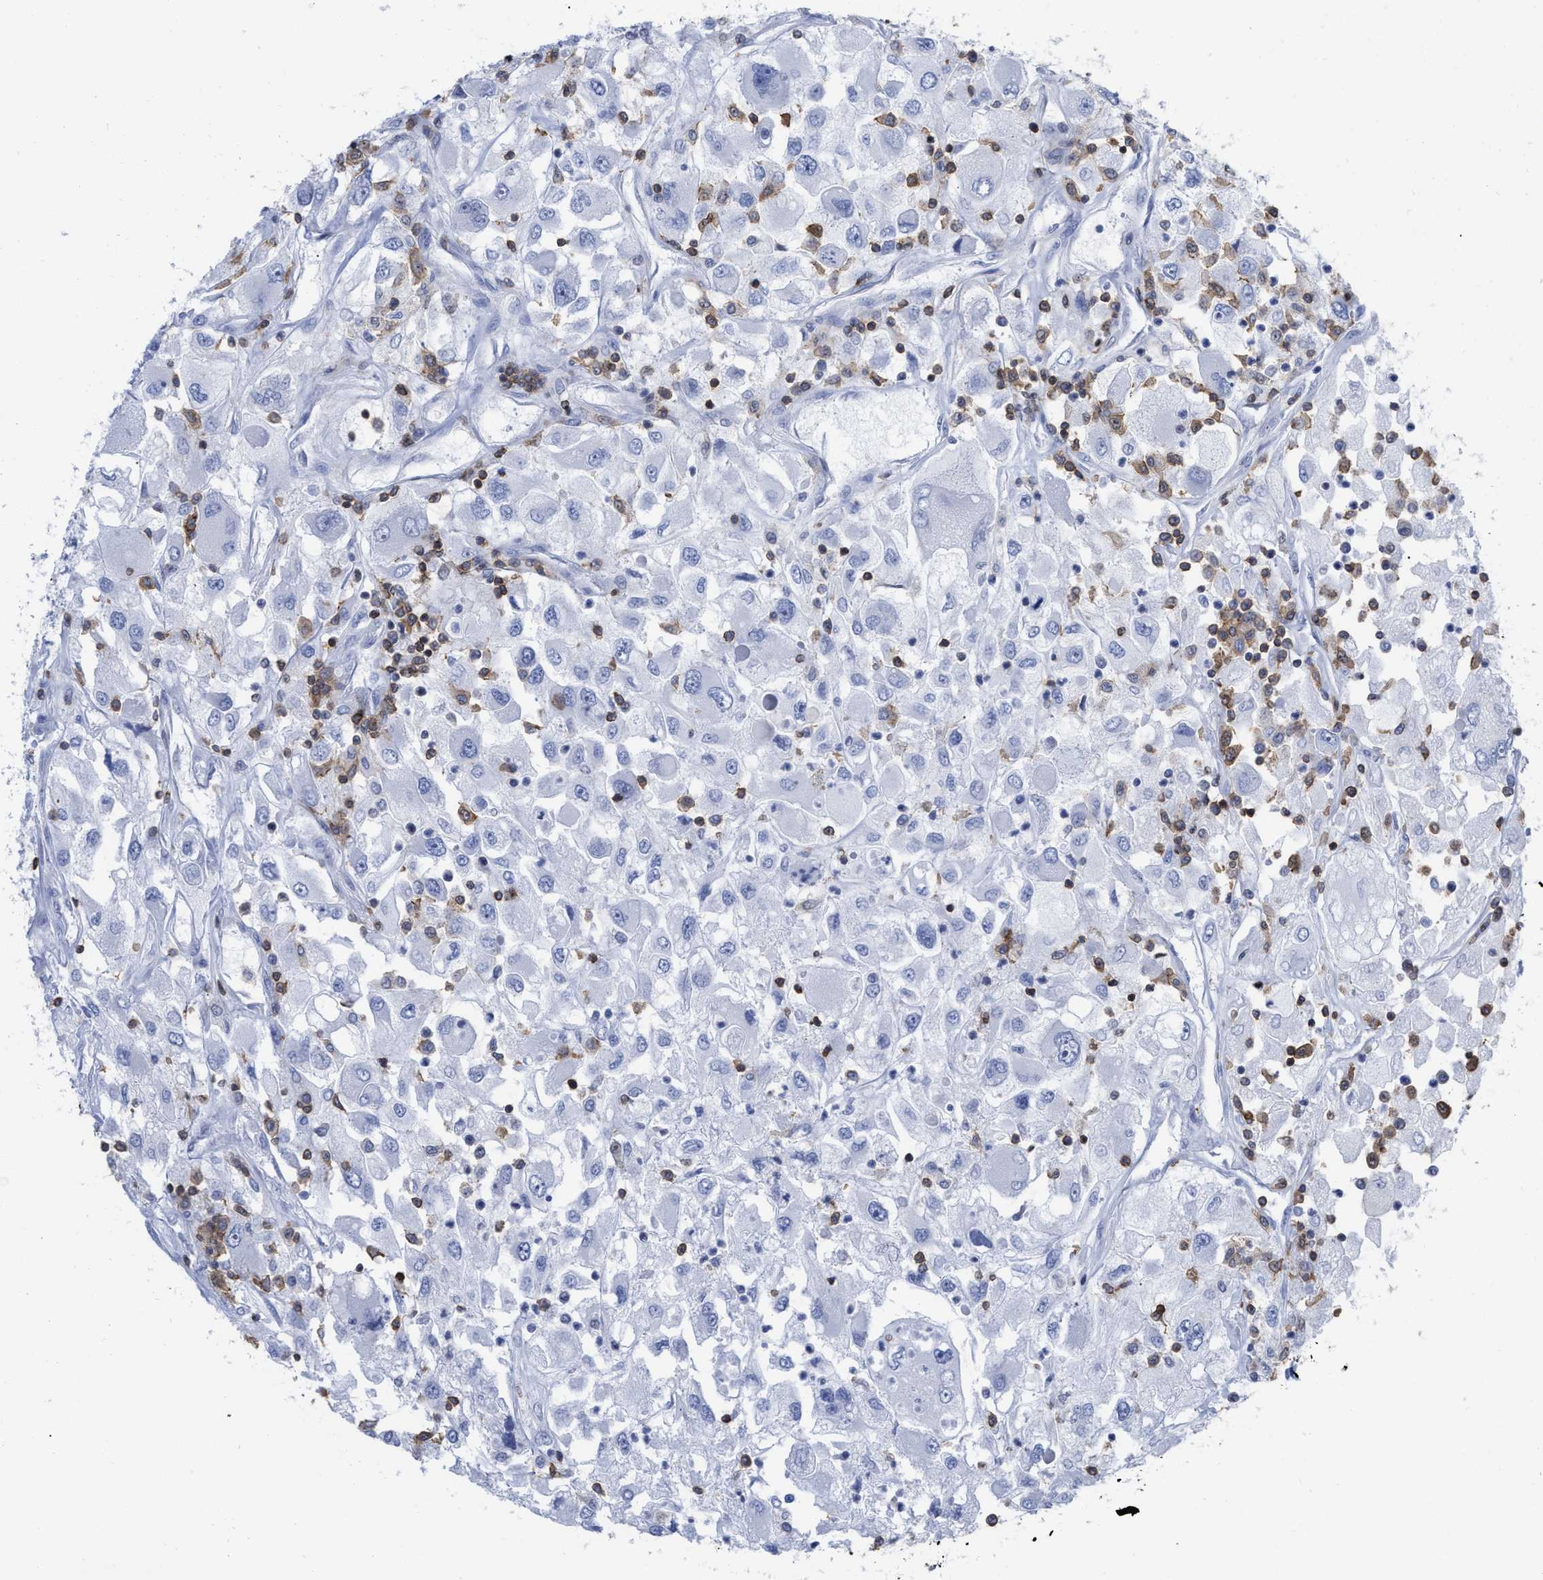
{"staining": {"intensity": "negative", "quantity": "none", "location": "none"}, "tissue": "renal cancer", "cell_type": "Tumor cells", "image_type": "cancer", "snomed": [{"axis": "morphology", "description": "Adenocarcinoma, NOS"}, {"axis": "topography", "description": "Kidney"}], "caption": "The micrograph exhibits no significant staining in tumor cells of renal cancer.", "gene": "HCLS1", "patient": {"sex": "female", "age": 52}}